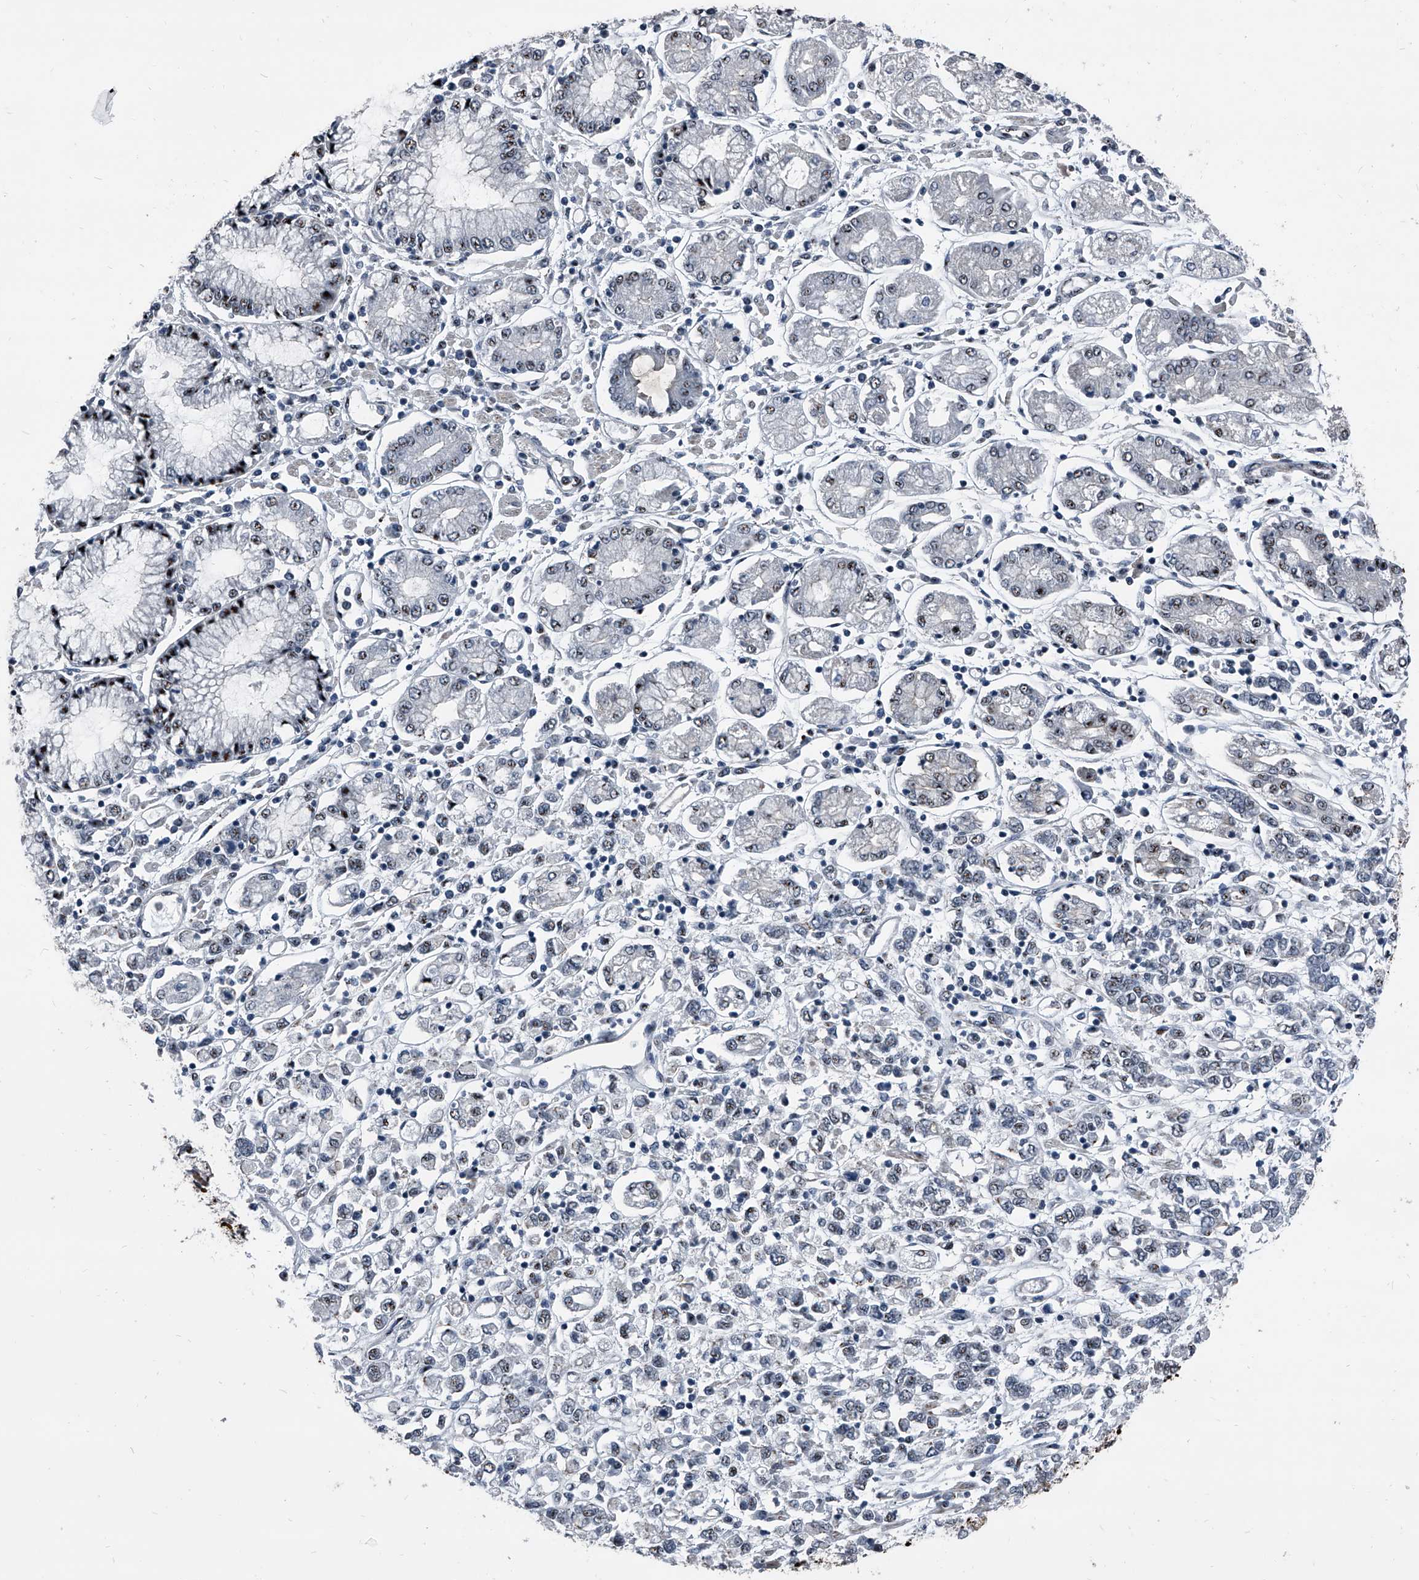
{"staining": {"intensity": "negative", "quantity": "none", "location": "none"}, "tissue": "stomach cancer", "cell_type": "Tumor cells", "image_type": "cancer", "snomed": [{"axis": "morphology", "description": "Adenocarcinoma, NOS"}, {"axis": "topography", "description": "Stomach"}], "caption": "Tumor cells are negative for brown protein staining in stomach adenocarcinoma.", "gene": "MEN1", "patient": {"sex": "female", "age": 76}}